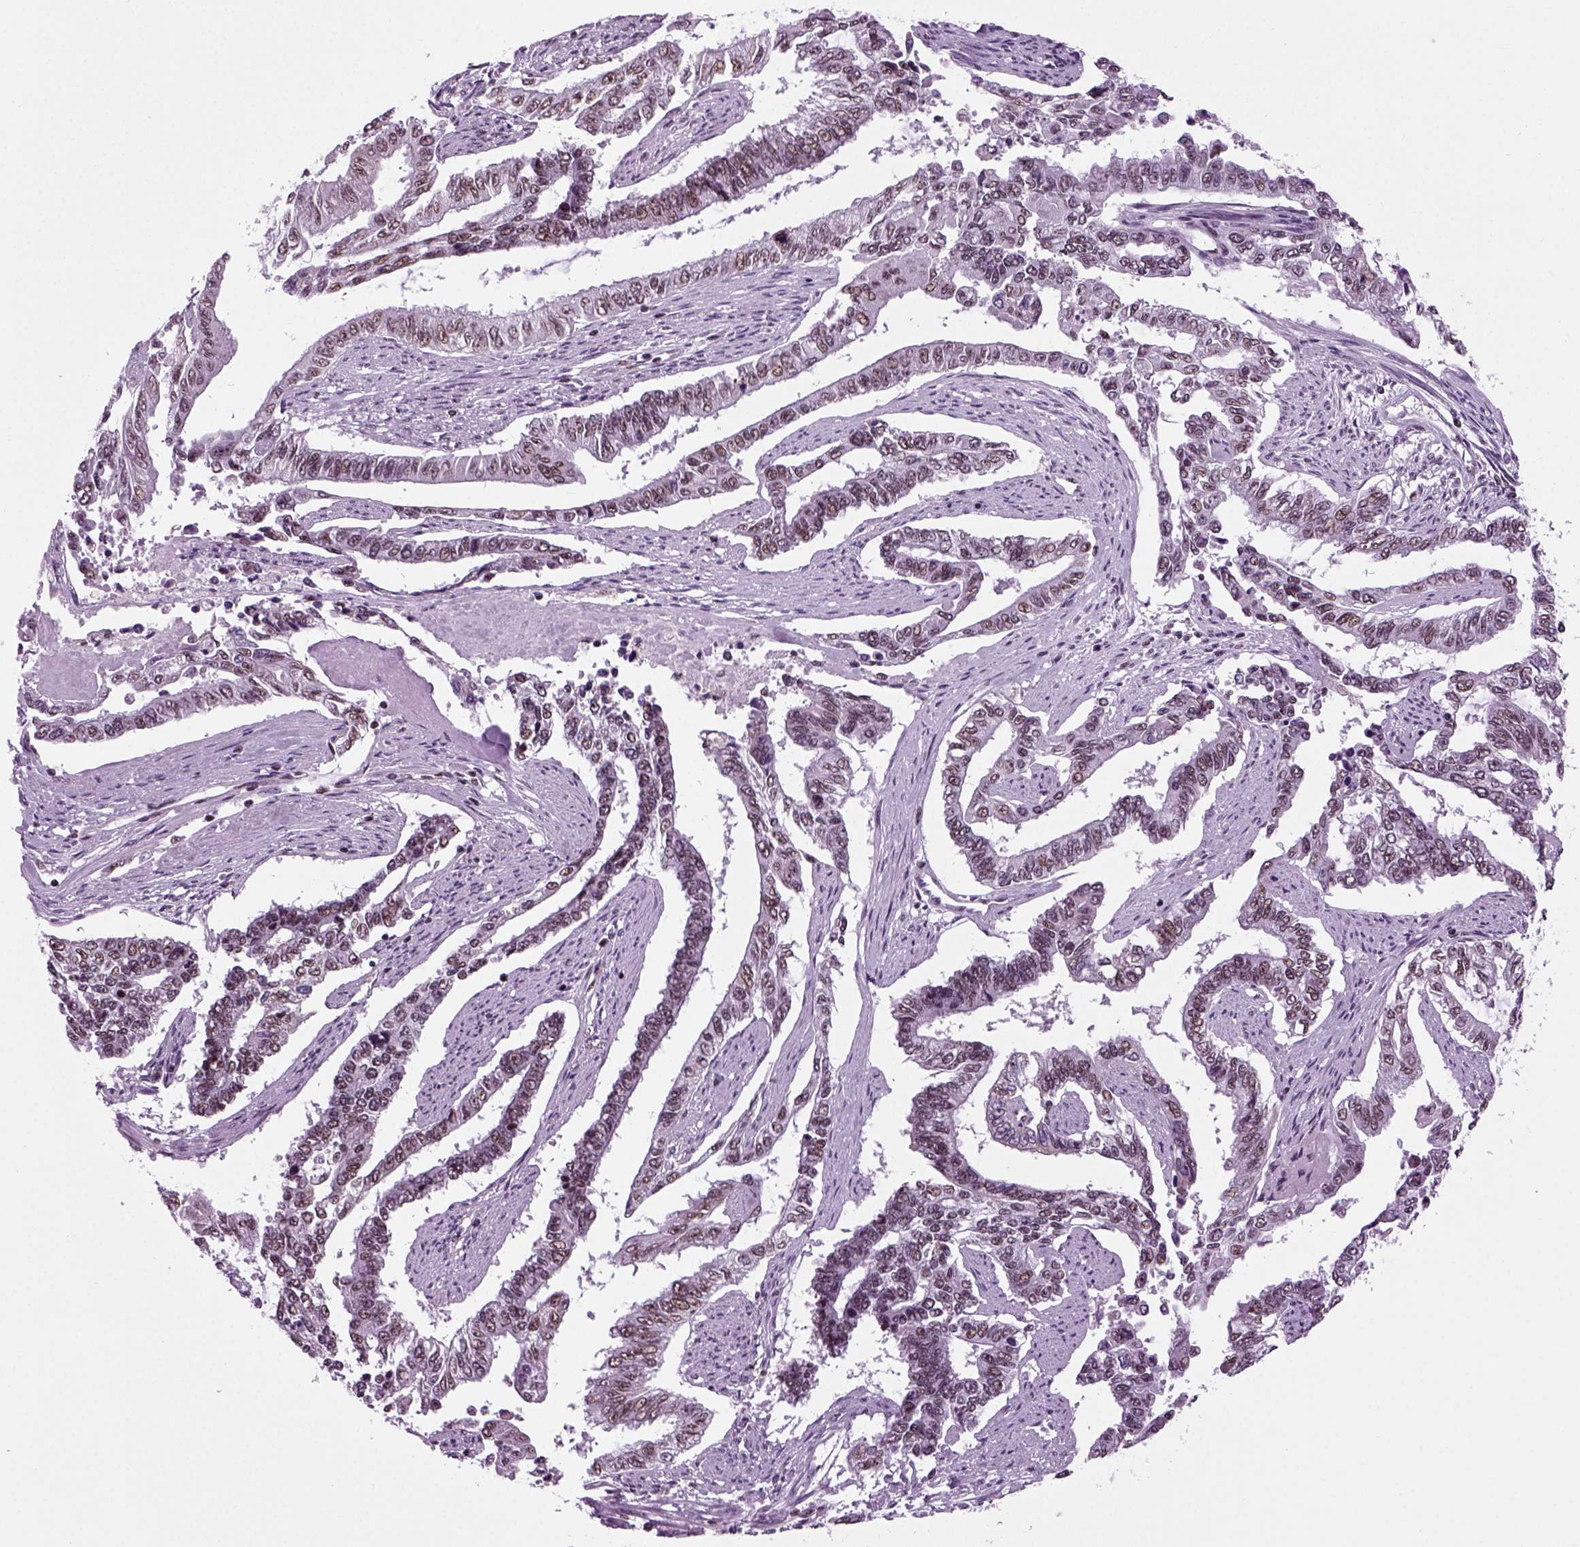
{"staining": {"intensity": "weak", "quantity": ">75%", "location": "nuclear"}, "tissue": "endometrial cancer", "cell_type": "Tumor cells", "image_type": "cancer", "snomed": [{"axis": "morphology", "description": "Adenocarcinoma, NOS"}, {"axis": "topography", "description": "Uterus"}], "caption": "A high-resolution micrograph shows immunohistochemistry staining of endometrial adenocarcinoma, which displays weak nuclear expression in about >75% of tumor cells. (IHC, brightfield microscopy, high magnification).", "gene": "RCOR3", "patient": {"sex": "female", "age": 59}}